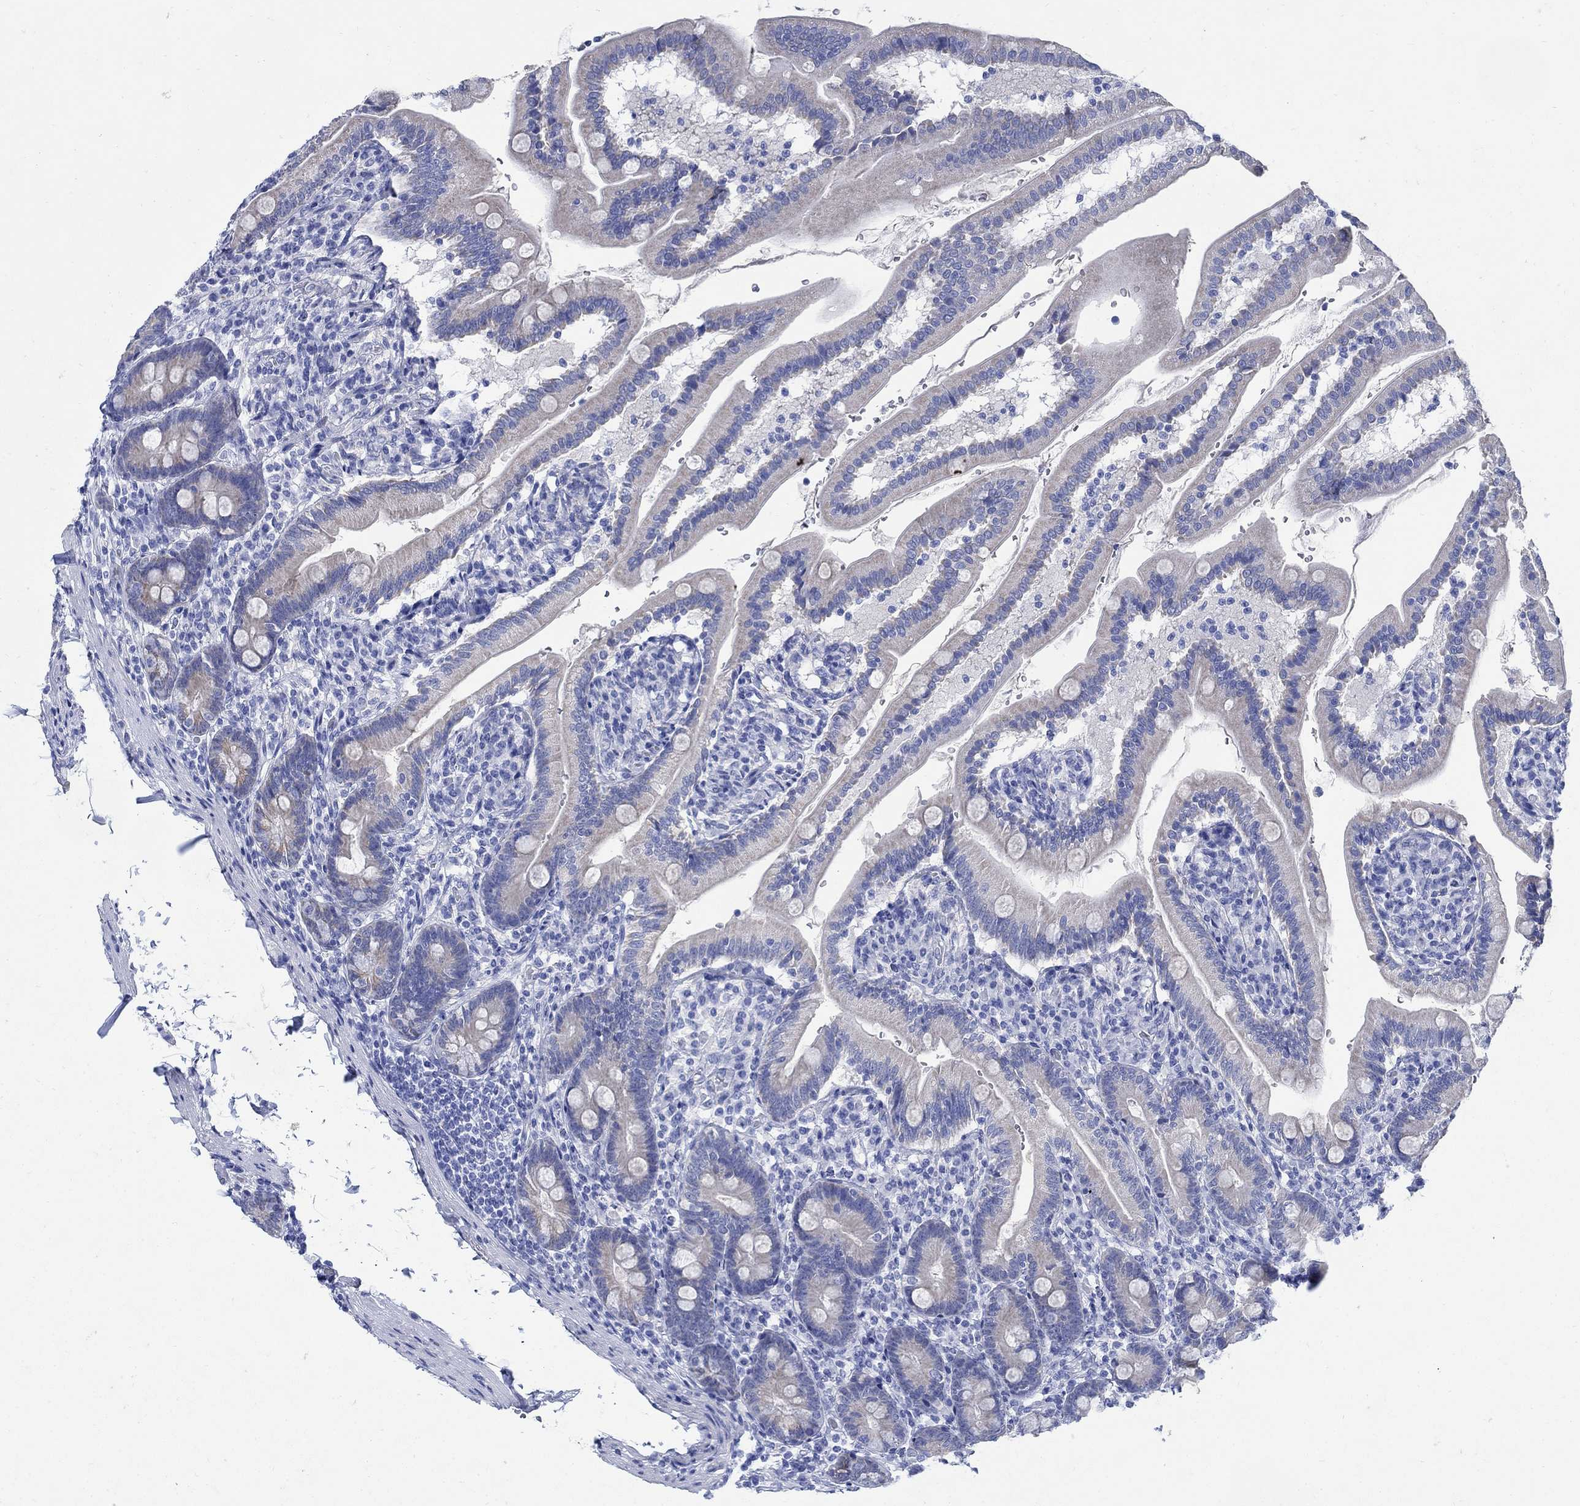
{"staining": {"intensity": "weak", "quantity": "25%-75%", "location": "cytoplasmic/membranous"}, "tissue": "duodenum", "cell_type": "Glandular cells", "image_type": "normal", "snomed": [{"axis": "morphology", "description": "Normal tissue, NOS"}, {"axis": "topography", "description": "Duodenum"}], "caption": "Immunohistochemistry (DAB (3,3'-diaminobenzidine)) staining of normal duodenum exhibits weak cytoplasmic/membranous protein staining in approximately 25%-75% of glandular cells. Nuclei are stained in blue.", "gene": "ZDHHC14", "patient": {"sex": "female", "age": 67}}